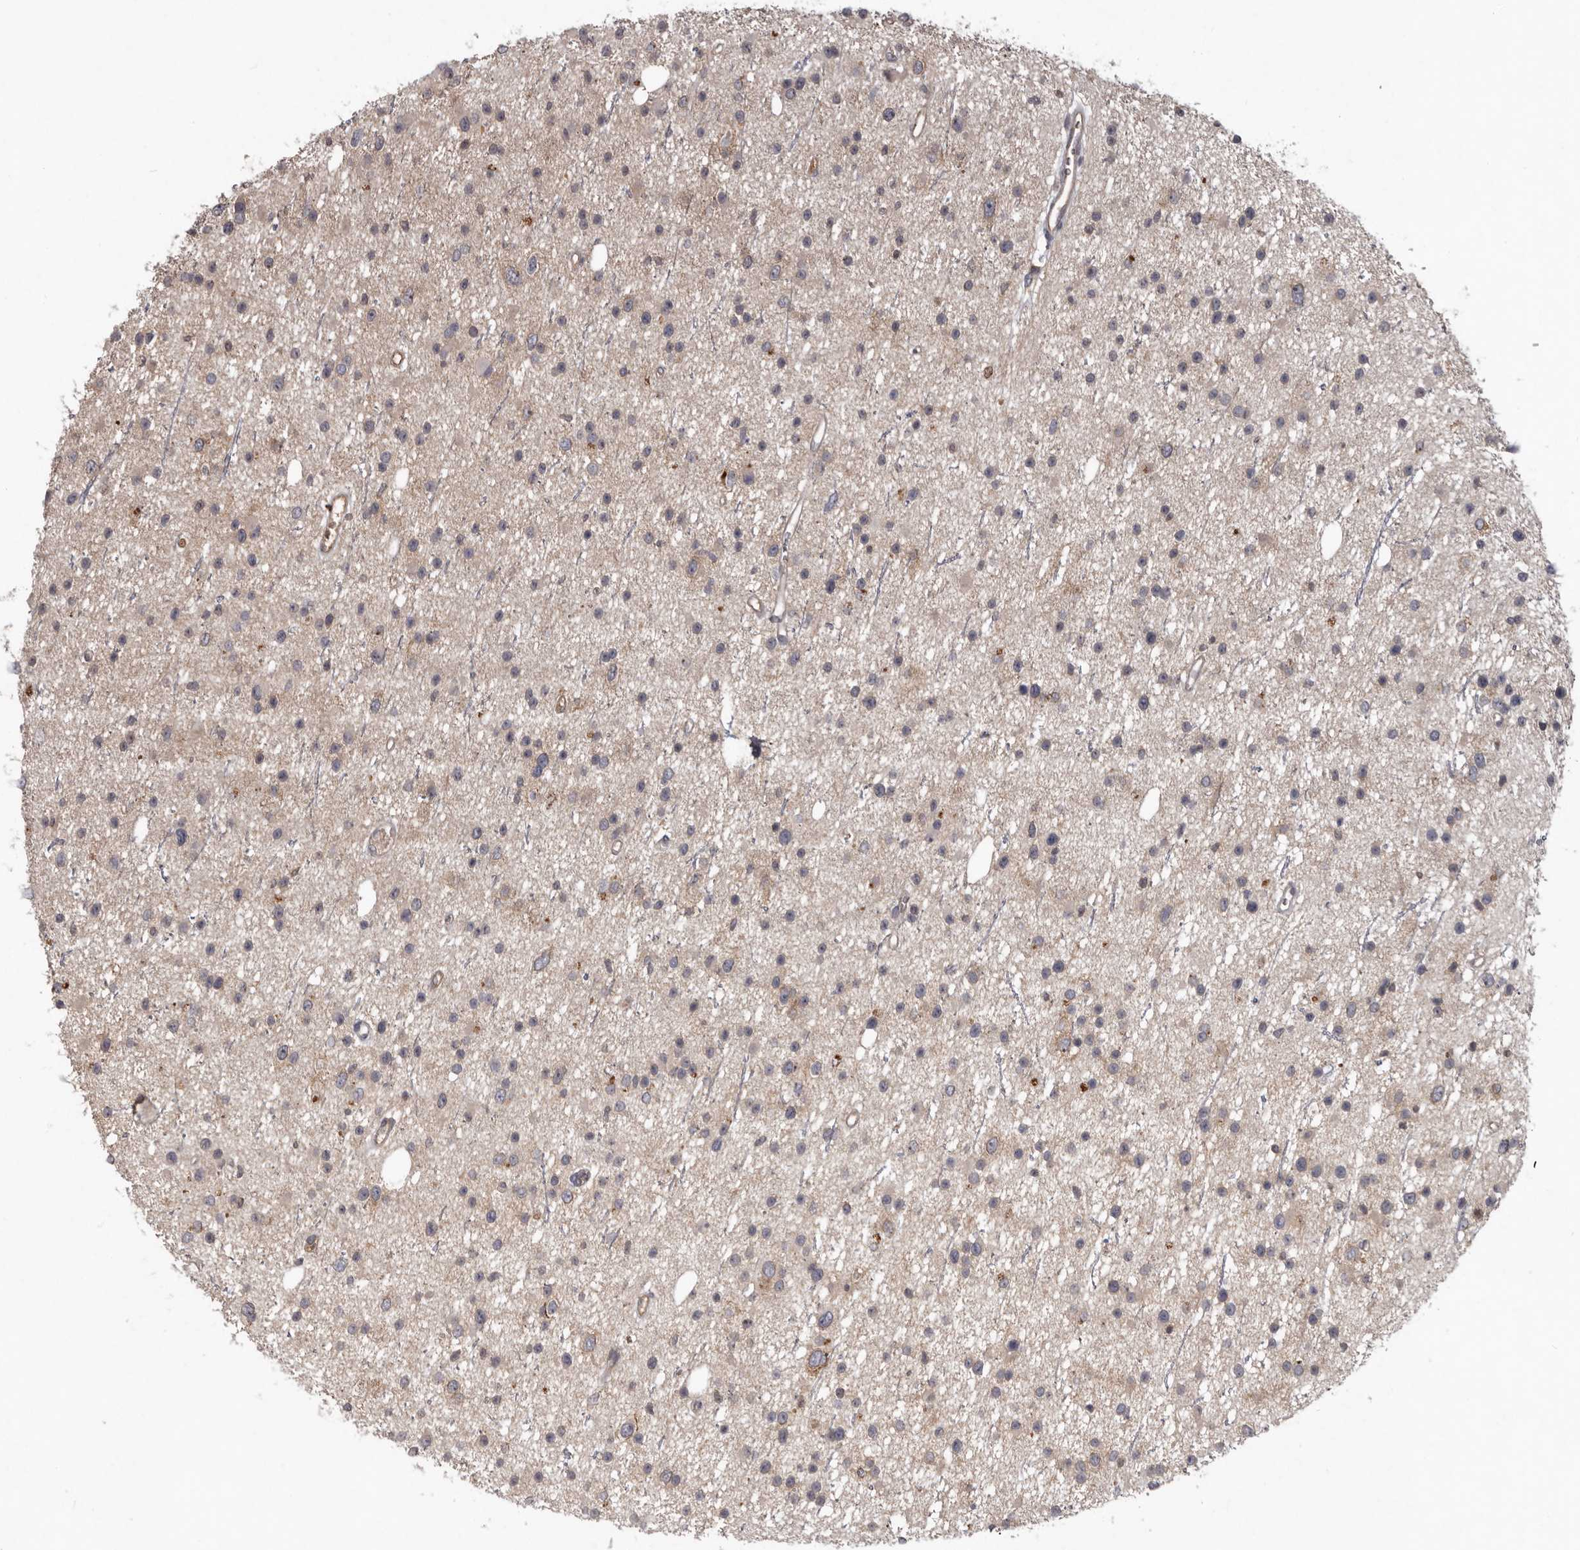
{"staining": {"intensity": "weak", "quantity": "25%-75%", "location": "cytoplasmic/membranous"}, "tissue": "glioma", "cell_type": "Tumor cells", "image_type": "cancer", "snomed": [{"axis": "morphology", "description": "Glioma, malignant, Low grade"}, {"axis": "topography", "description": "Cerebral cortex"}], "caption": "Immunohistochemistry (IHC) (DAB (3,3'-diaminobenzidine)) staining of human malignant glioma (low-grade) shows weak cytoplasmic/membranous protein staining in approximately 25%-75% of tumor cells.", "gene": "CDCA8", "patient": {"sex": "female", "age": 39}}